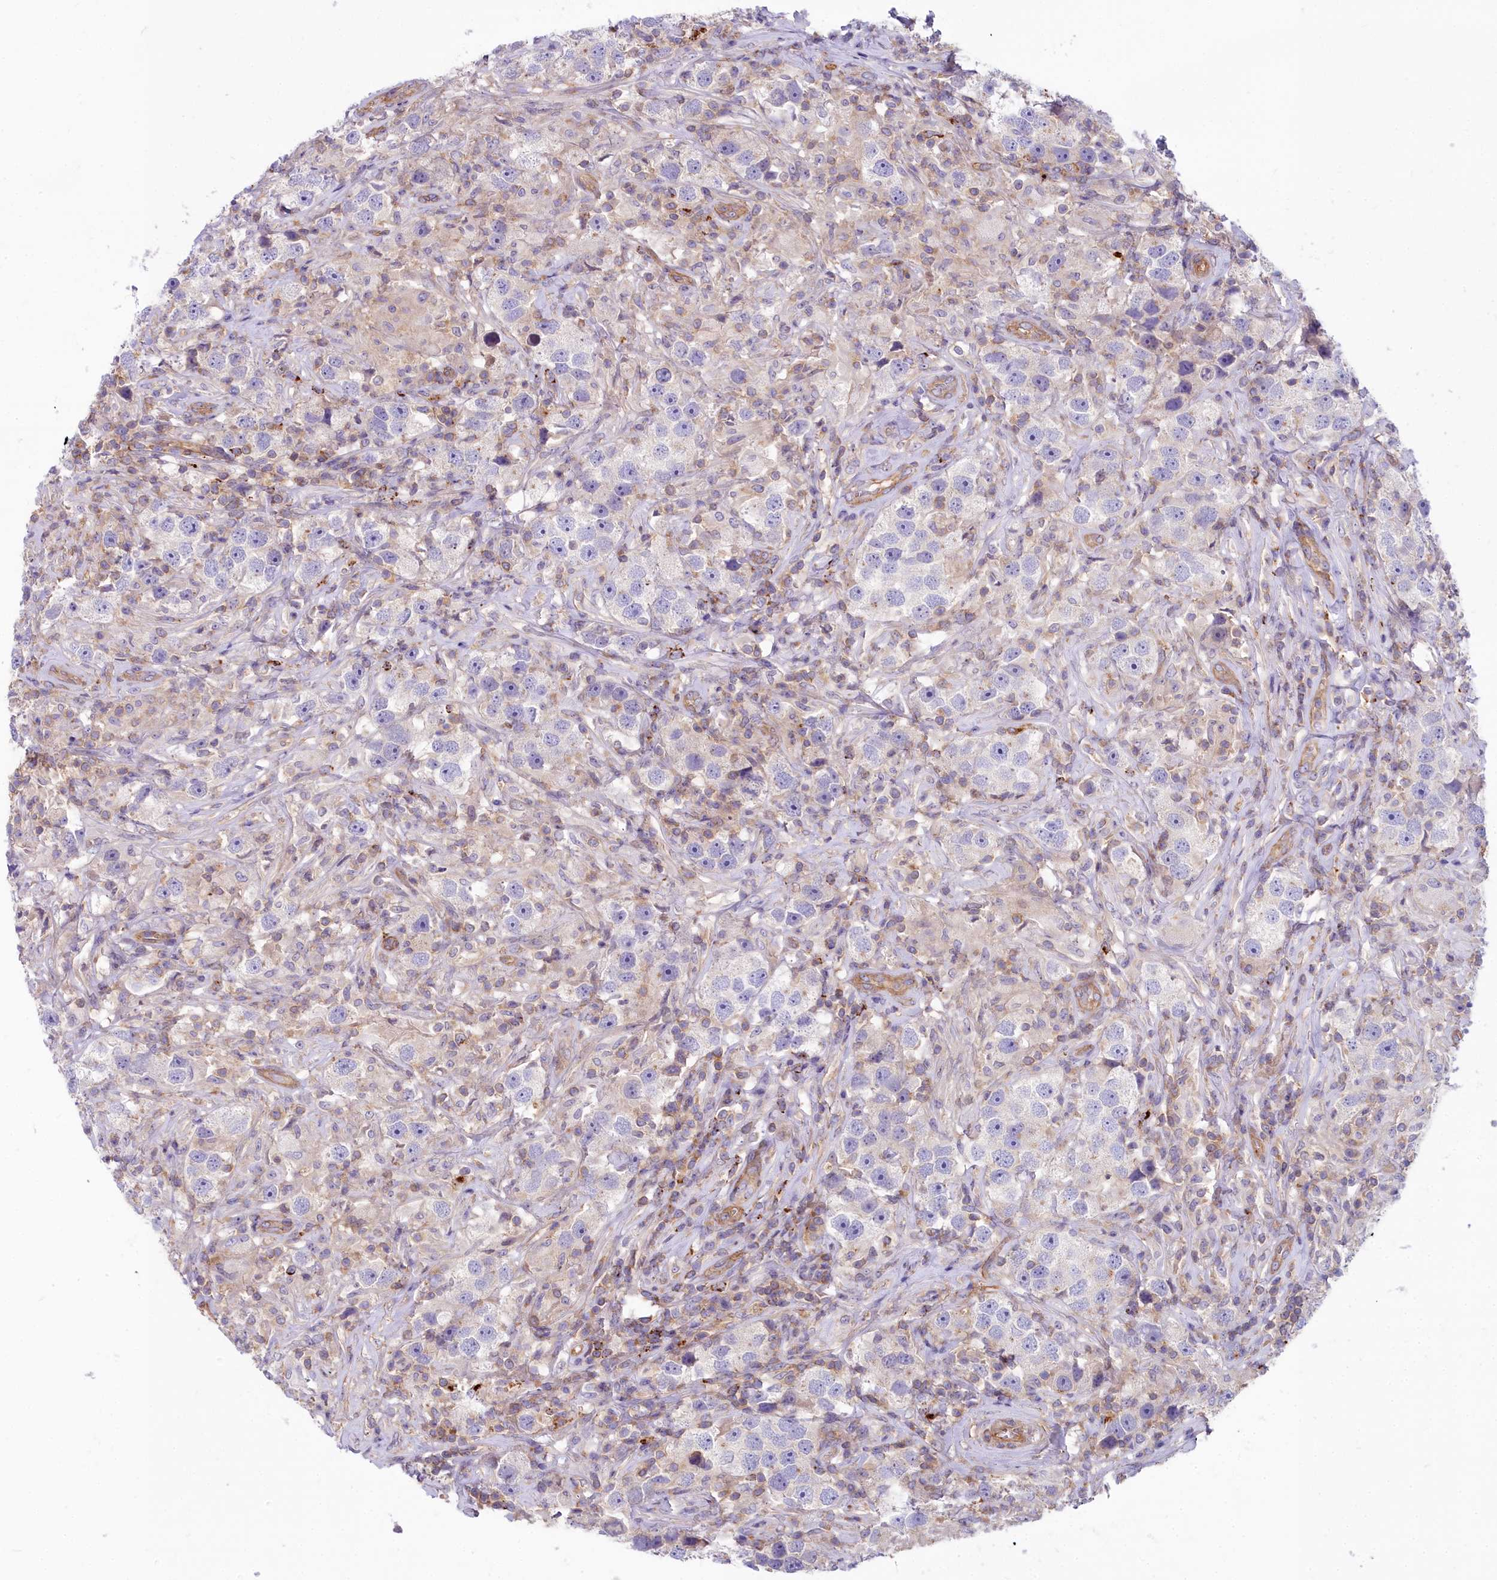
{"staining": {"intensity": "negative", "quantity": "none", "location": "none"}, "tissue": "testis cancer", "cell_type": "Tumor cells", "image_type": "cancer", "snomed": [{"axis": "morphology", "description": "Seminoma, NOS"}, {"axis": "topography", "description": "Testis"}], "caption": "The micrograph shows no significant expression in tumor cells of testis cancer.", "gene": "HLA-DOA", "patient": {"sex": "male", "age": 49}}